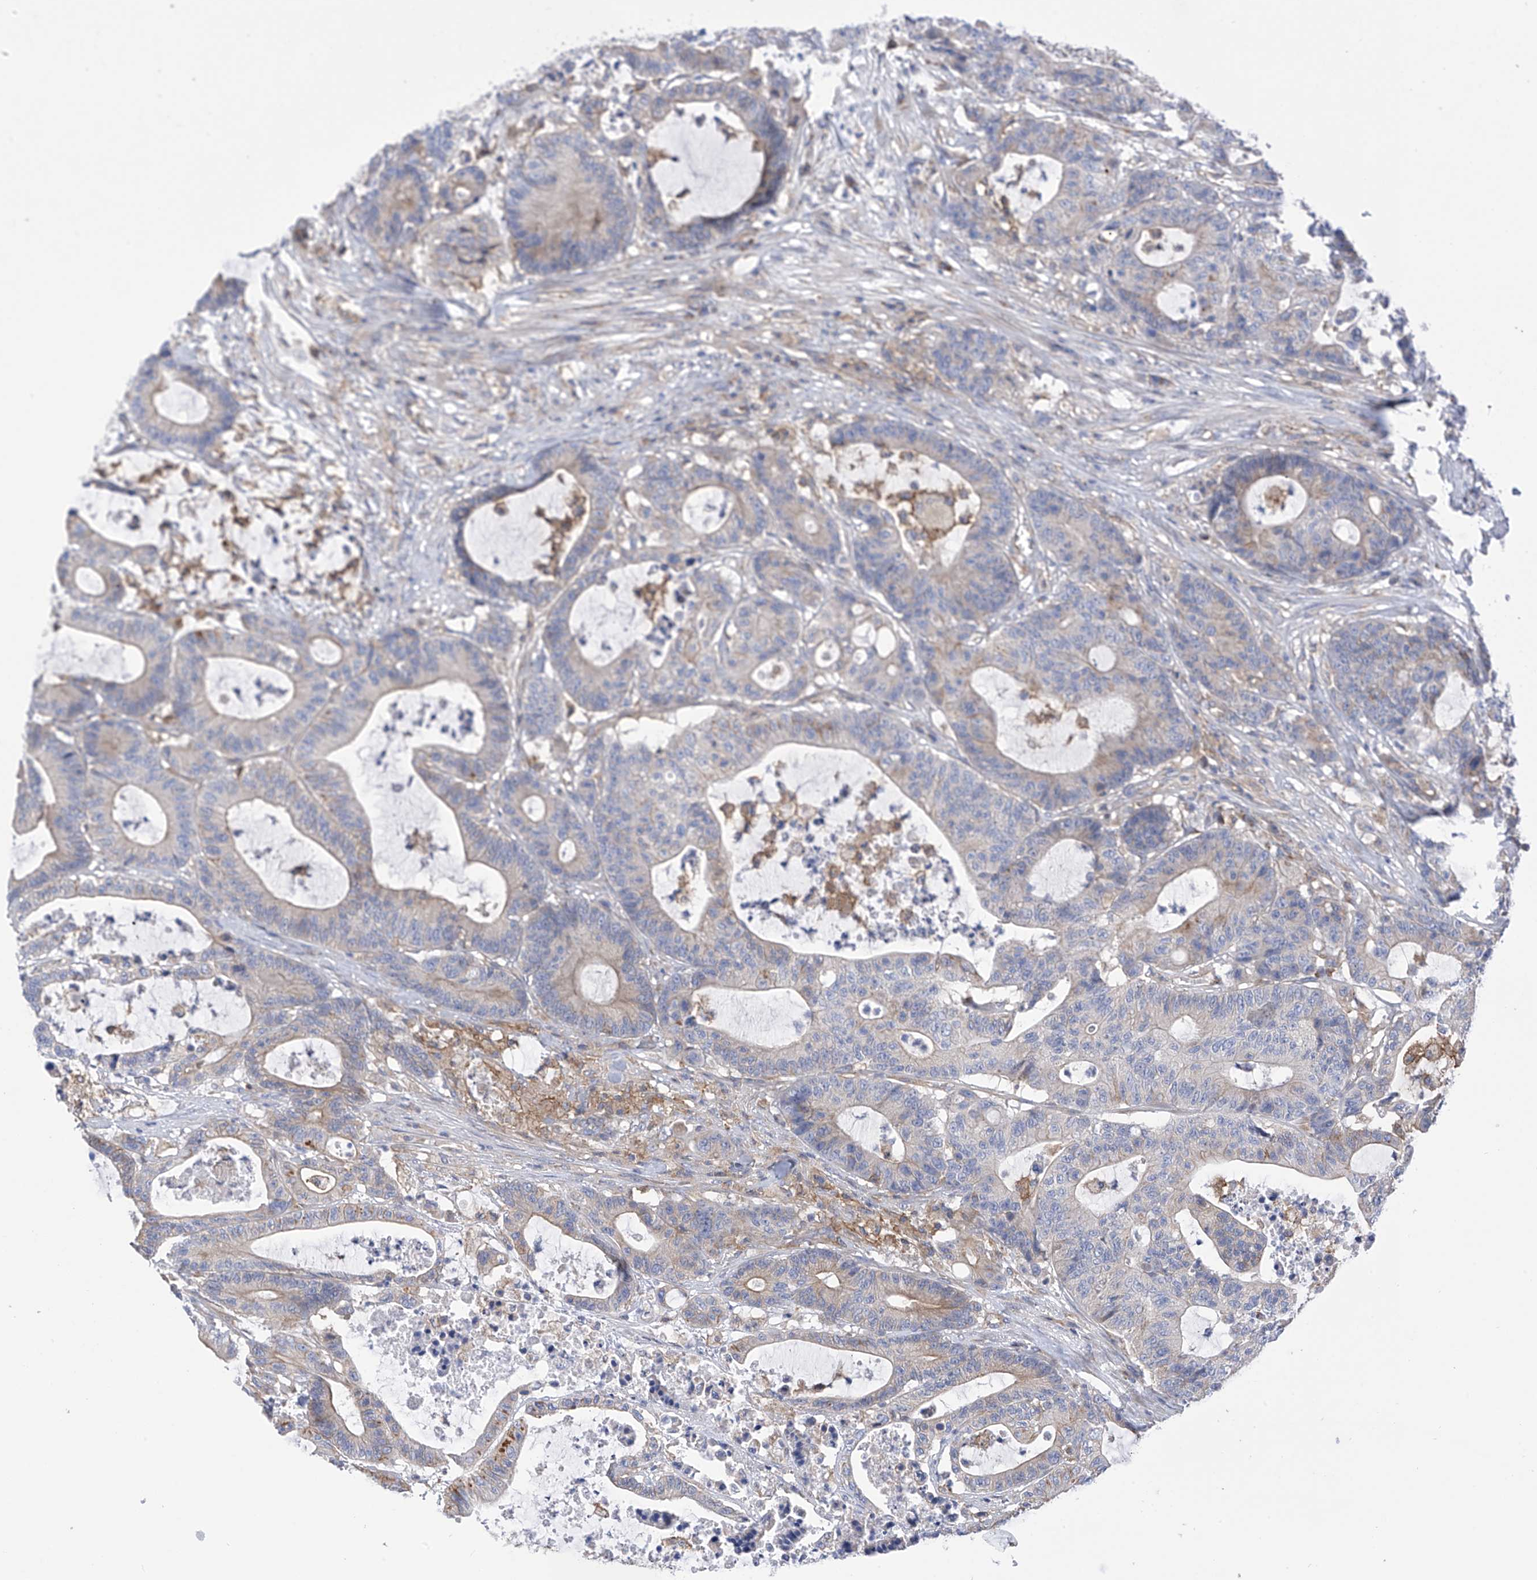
{"staining": {"intensity": "moderate", "quantity": "<25%", "location": "cytoplasmic/membranous"}, "tissue": "colorectal cancer", "cell_type": "Tumor cells", "image_type": "cancer", "snomed": [{"axis": "morphology", "description": "Adenocarcinoma, NOS"}, {"axis": "topography", "description": "Colon"}], "caption": "Human colorectal cancer stained with a protein marker exhibits moderate staining in tumor cells.", "gene": "P2RX7", "patient": {"sex": "female", "age": 84}}